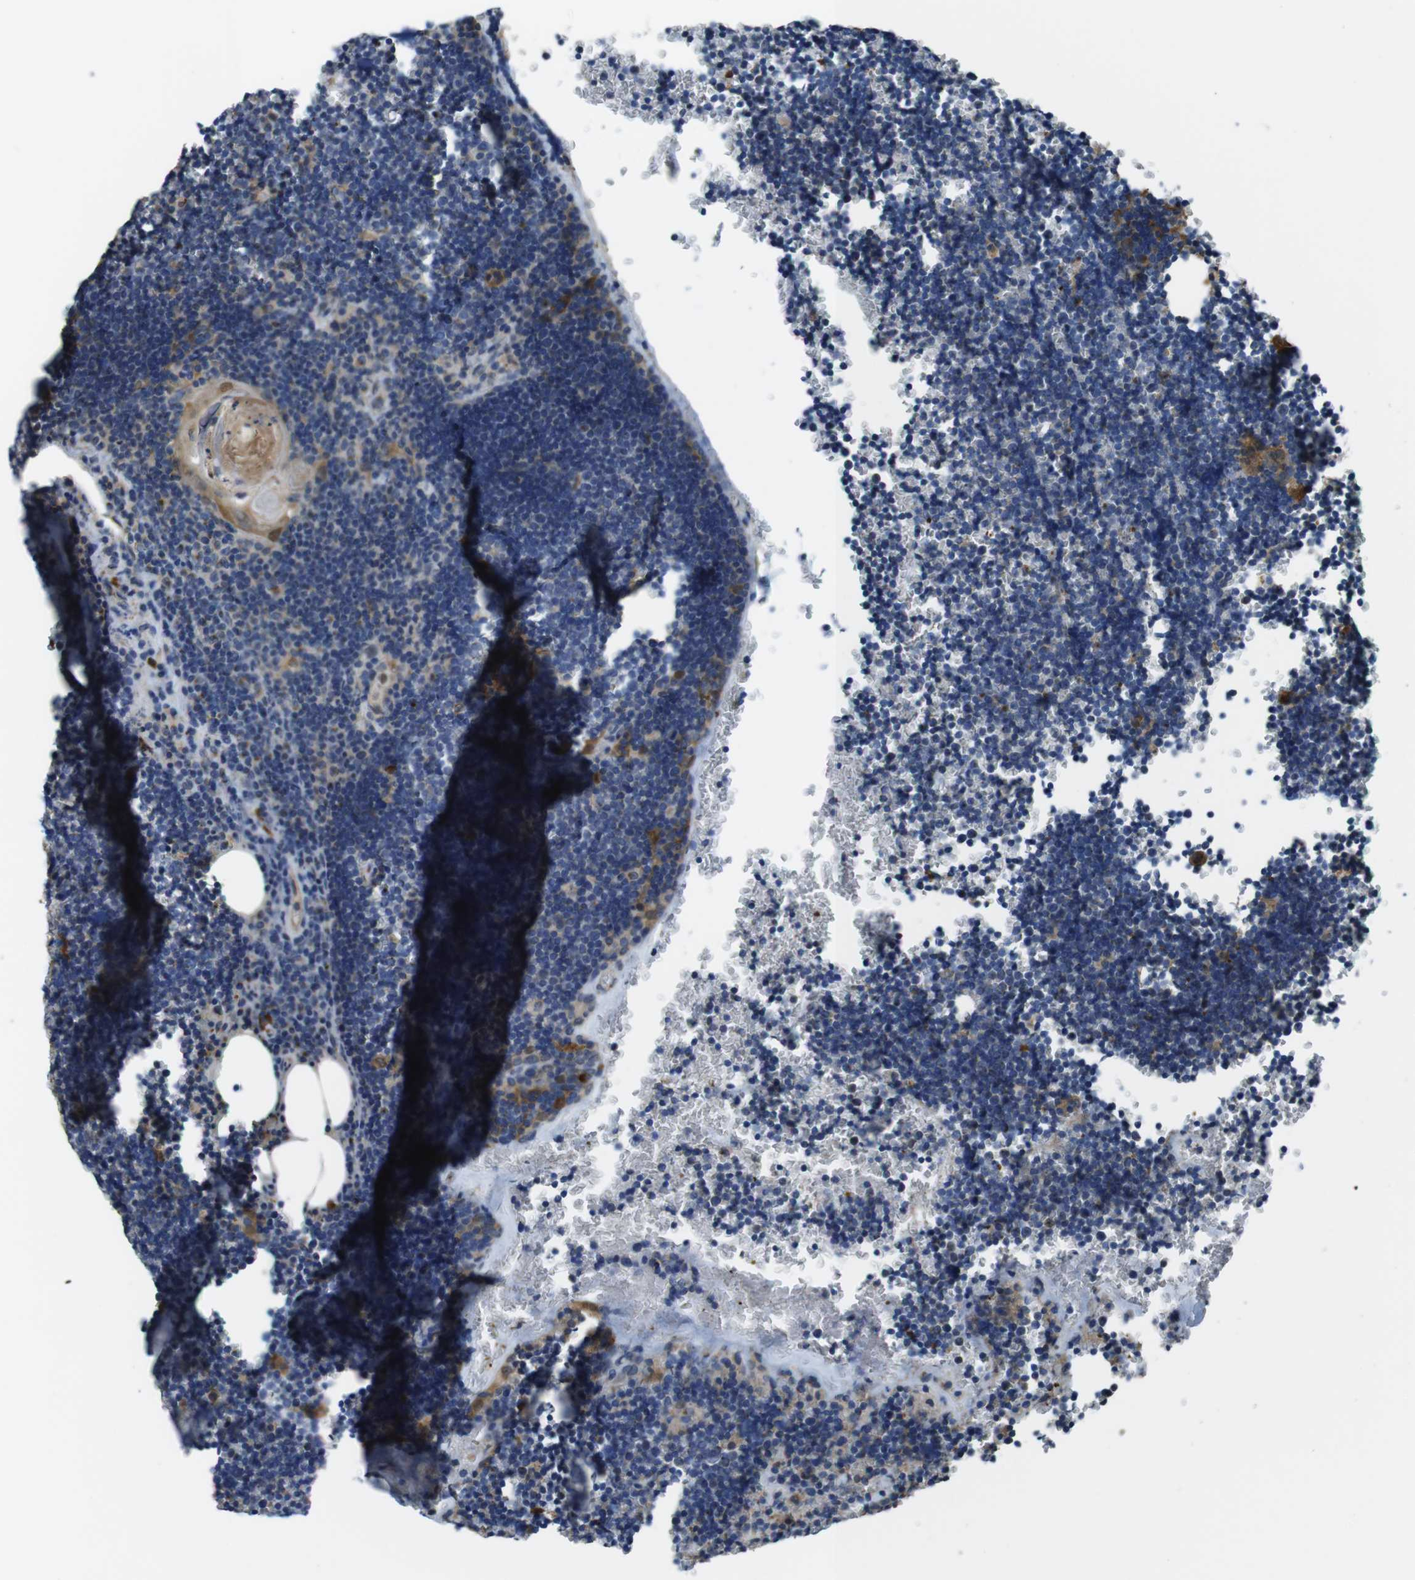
{"staining": {"intensity": "weak", "quantity": "25%-75%", "location": "cytoplasmic/membranous"}, "tissue": "lymph node", "cell_type": "Germinal center cells", "image_type": "normal", "snomed": [{"axis": "morphology", "description": "Normal tissue, NOS"}, {"axis": "topography", "description": "Lymph node"}], "caption": "This micrograph exhibits benign lymph node stained with immunohistochemistry (IHC) to label a protein in brown. The cytoplasmic/membranous of germinal center cells show weak positivity for the protein. Nuclei are counter-stained blue.", "gene": "RAB6A", "patient": {"sex": "male", "age": 33}}